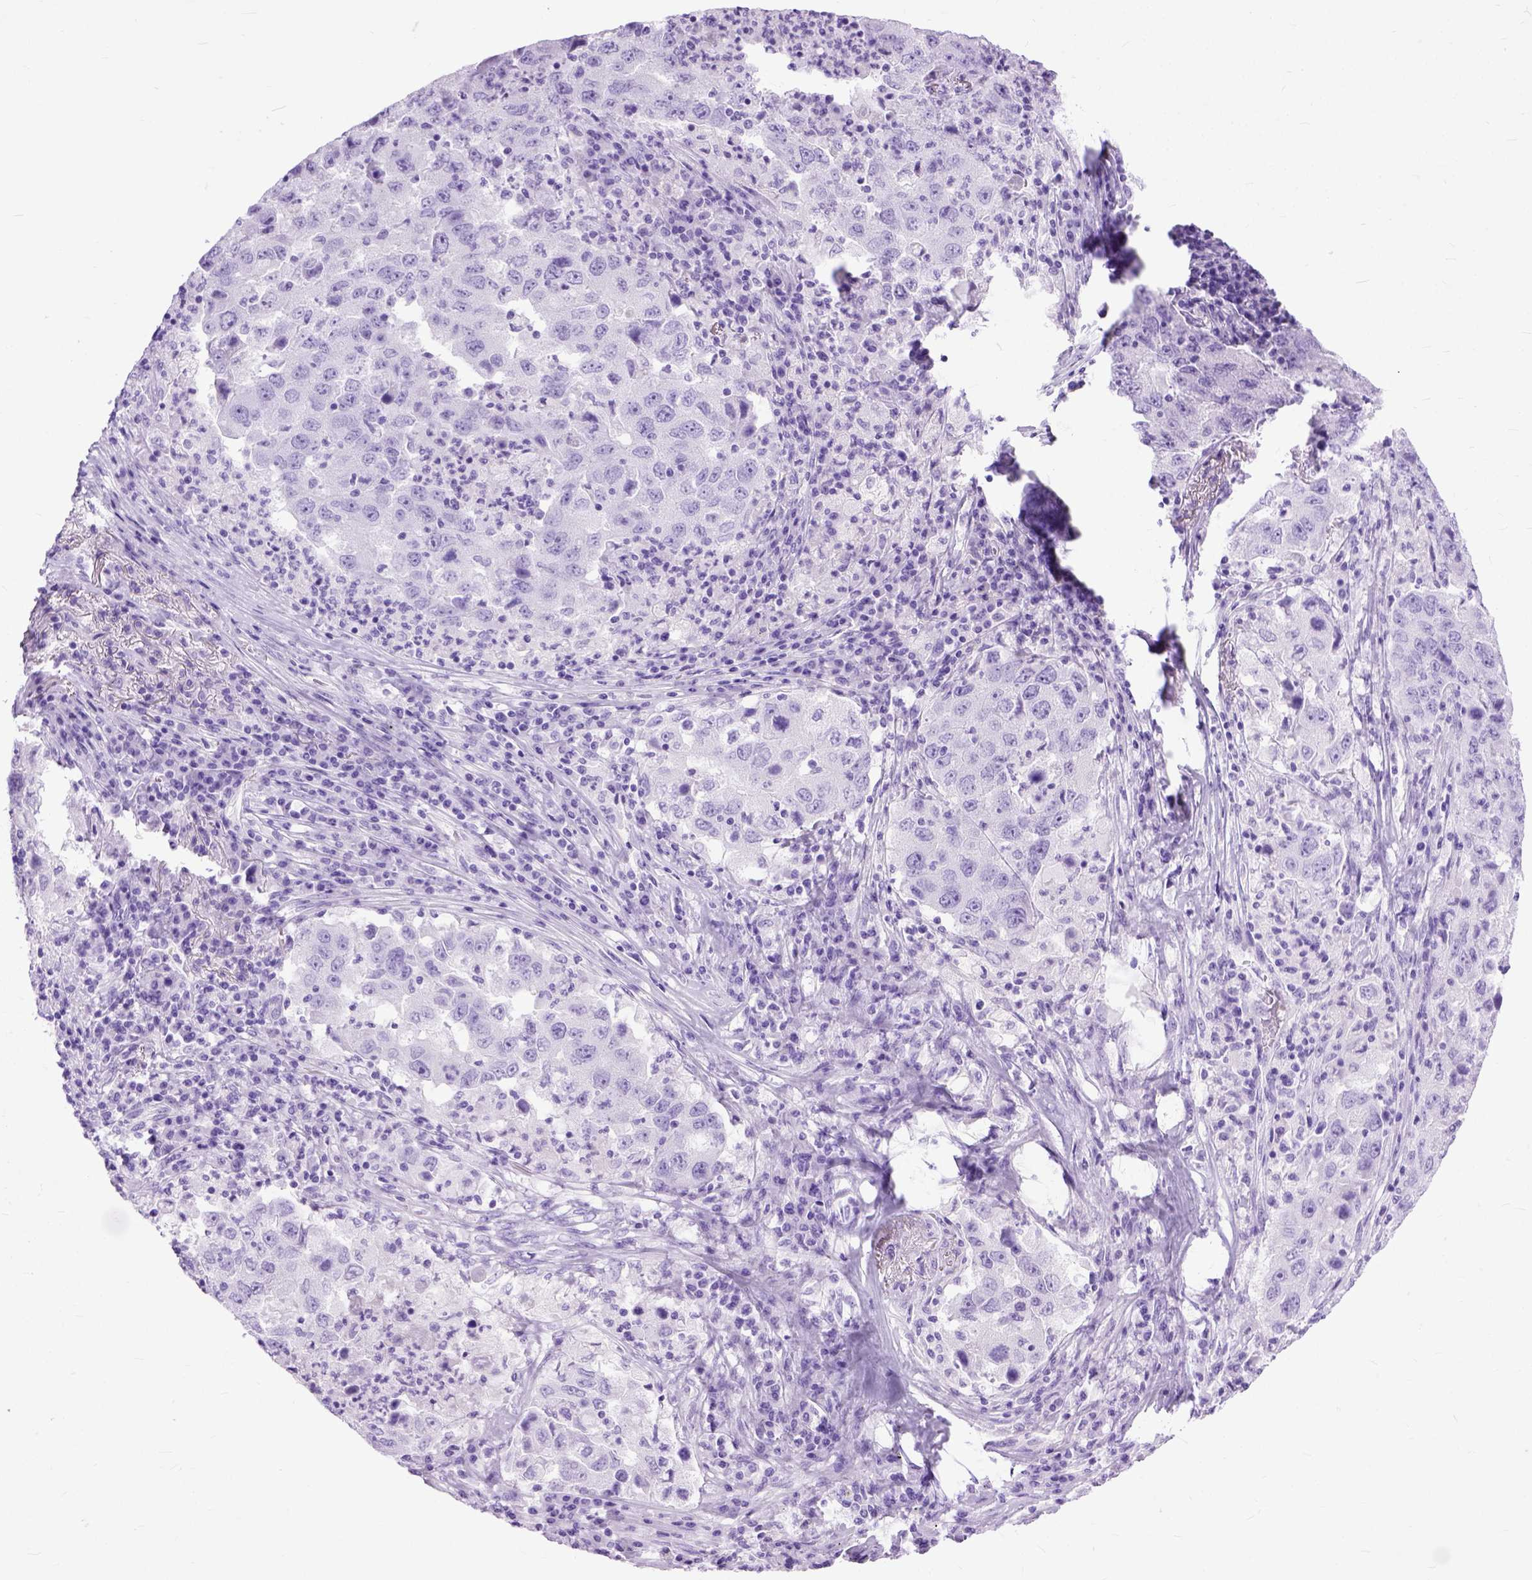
{"staining": {"intensity": "negative", "quantity": "none", "location": "none"}, "tissue": "lung cancer", "cell_type": "Tumor cells", "image_type": "cancer", "snomed": [{"axis": "morphology", "description": "Adenocarcinoma, NOS"}, {"axis": "topography", "description": "Lung"}], "caption": "Photomicrograph shows no significant protein expression in tumor cells of adenocarcinoma (lung).", "gene": "GNGT1", "patient": {"sex": "male", "age": 73}}